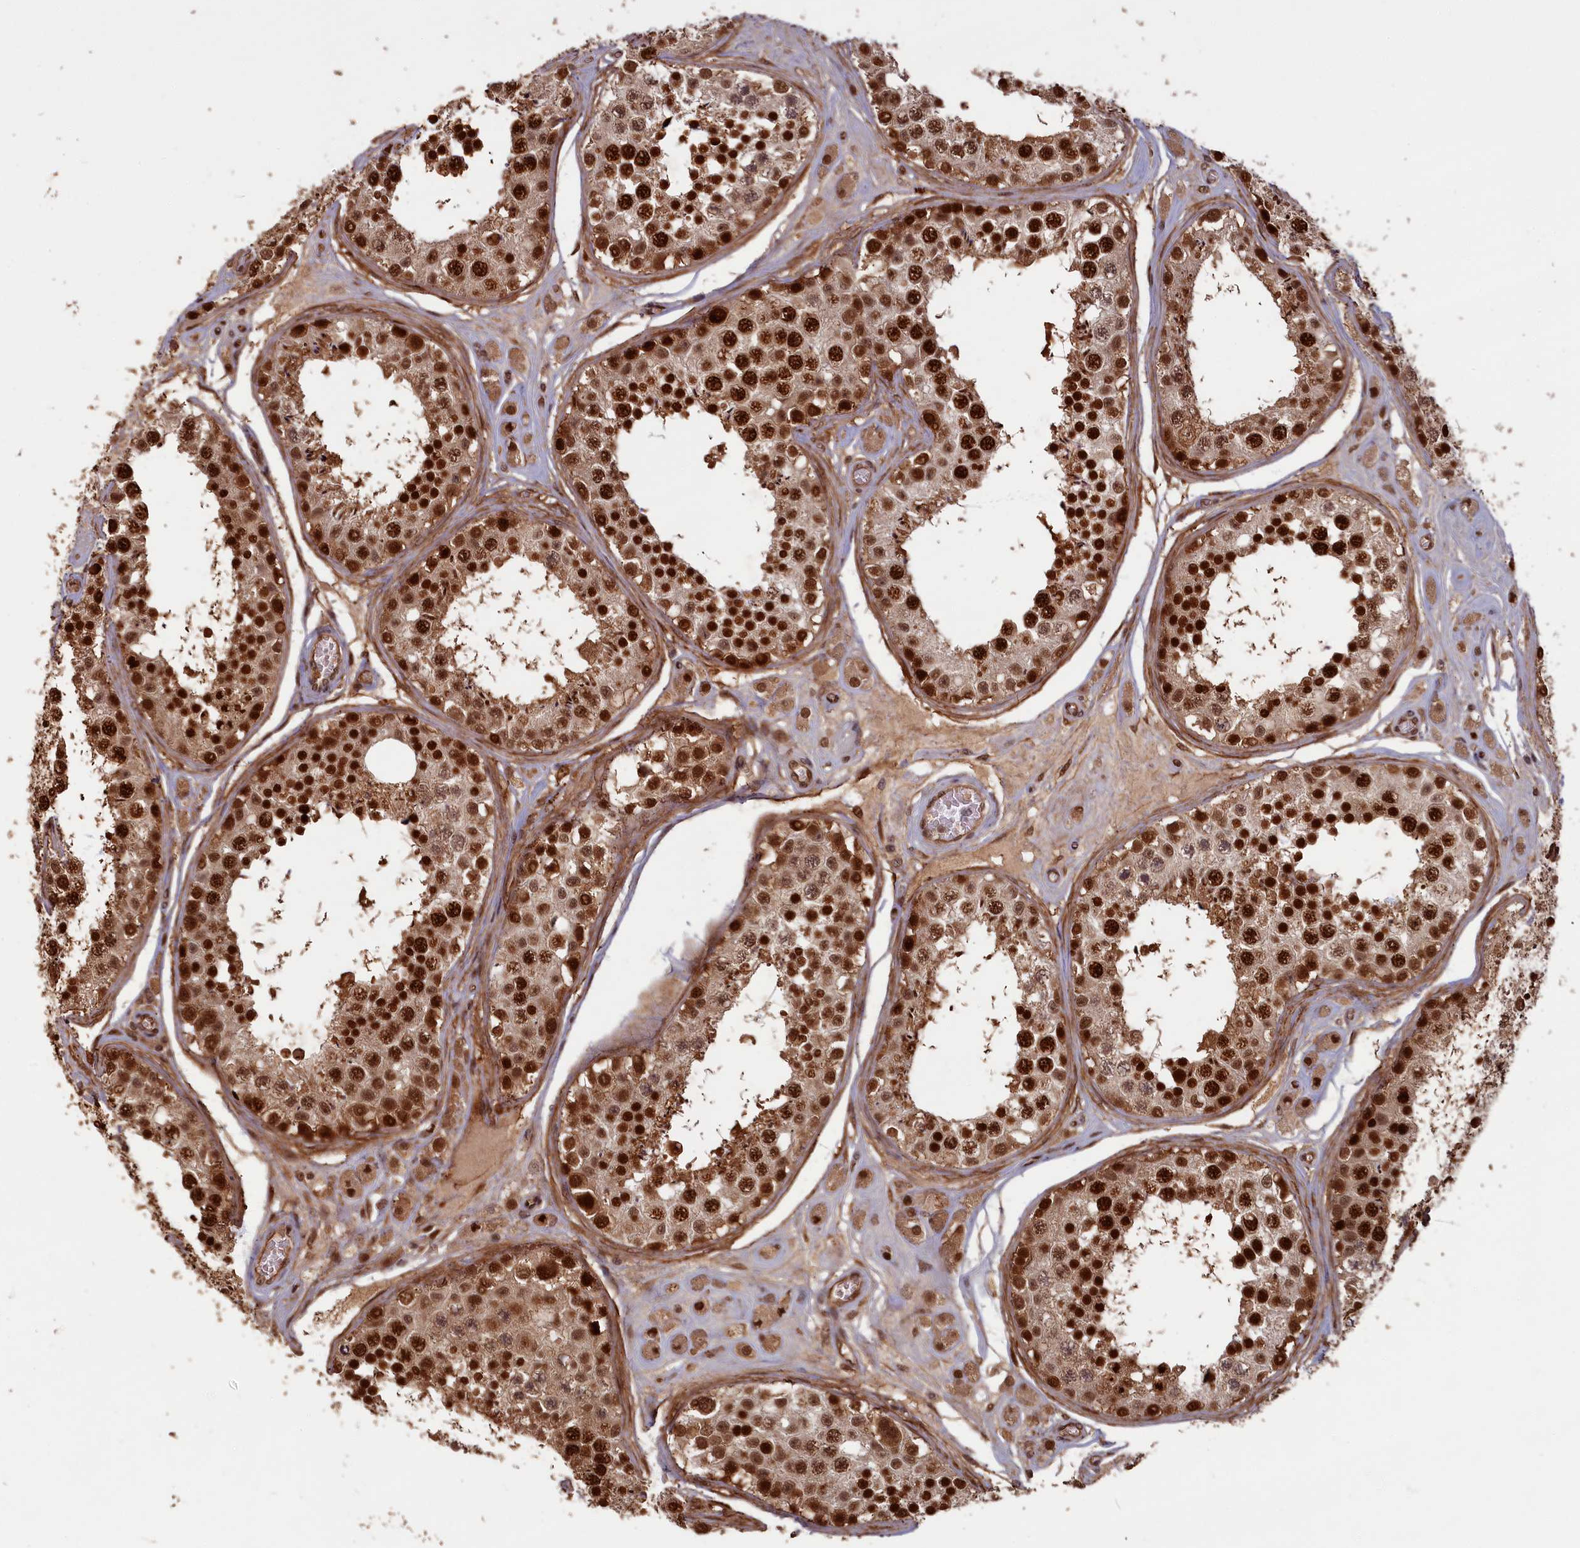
{"staining": {"intensity": "strong", "quantity": ">75%", "location": "cytoplasmic/membranous,nuclear"}, "tissue": "testis", "cell_type": "Cells in seminiferous ducts", "image_type": "normal", "snomed": [{"axis": "morphology", "description": "Normal tissue, NOS"}, {"axis": "topography", "description": "Testis"}], "caption": "IHC (DAB (3,3'-diaminobenzidine)) staining of normal testis exhibits strong cytoplasmic/membranous,nuclear protein expression in about >75% of cells in seminiferous ducts.", "gene": "HIF3A", "patient": {"sex": "male", "age": 25}}